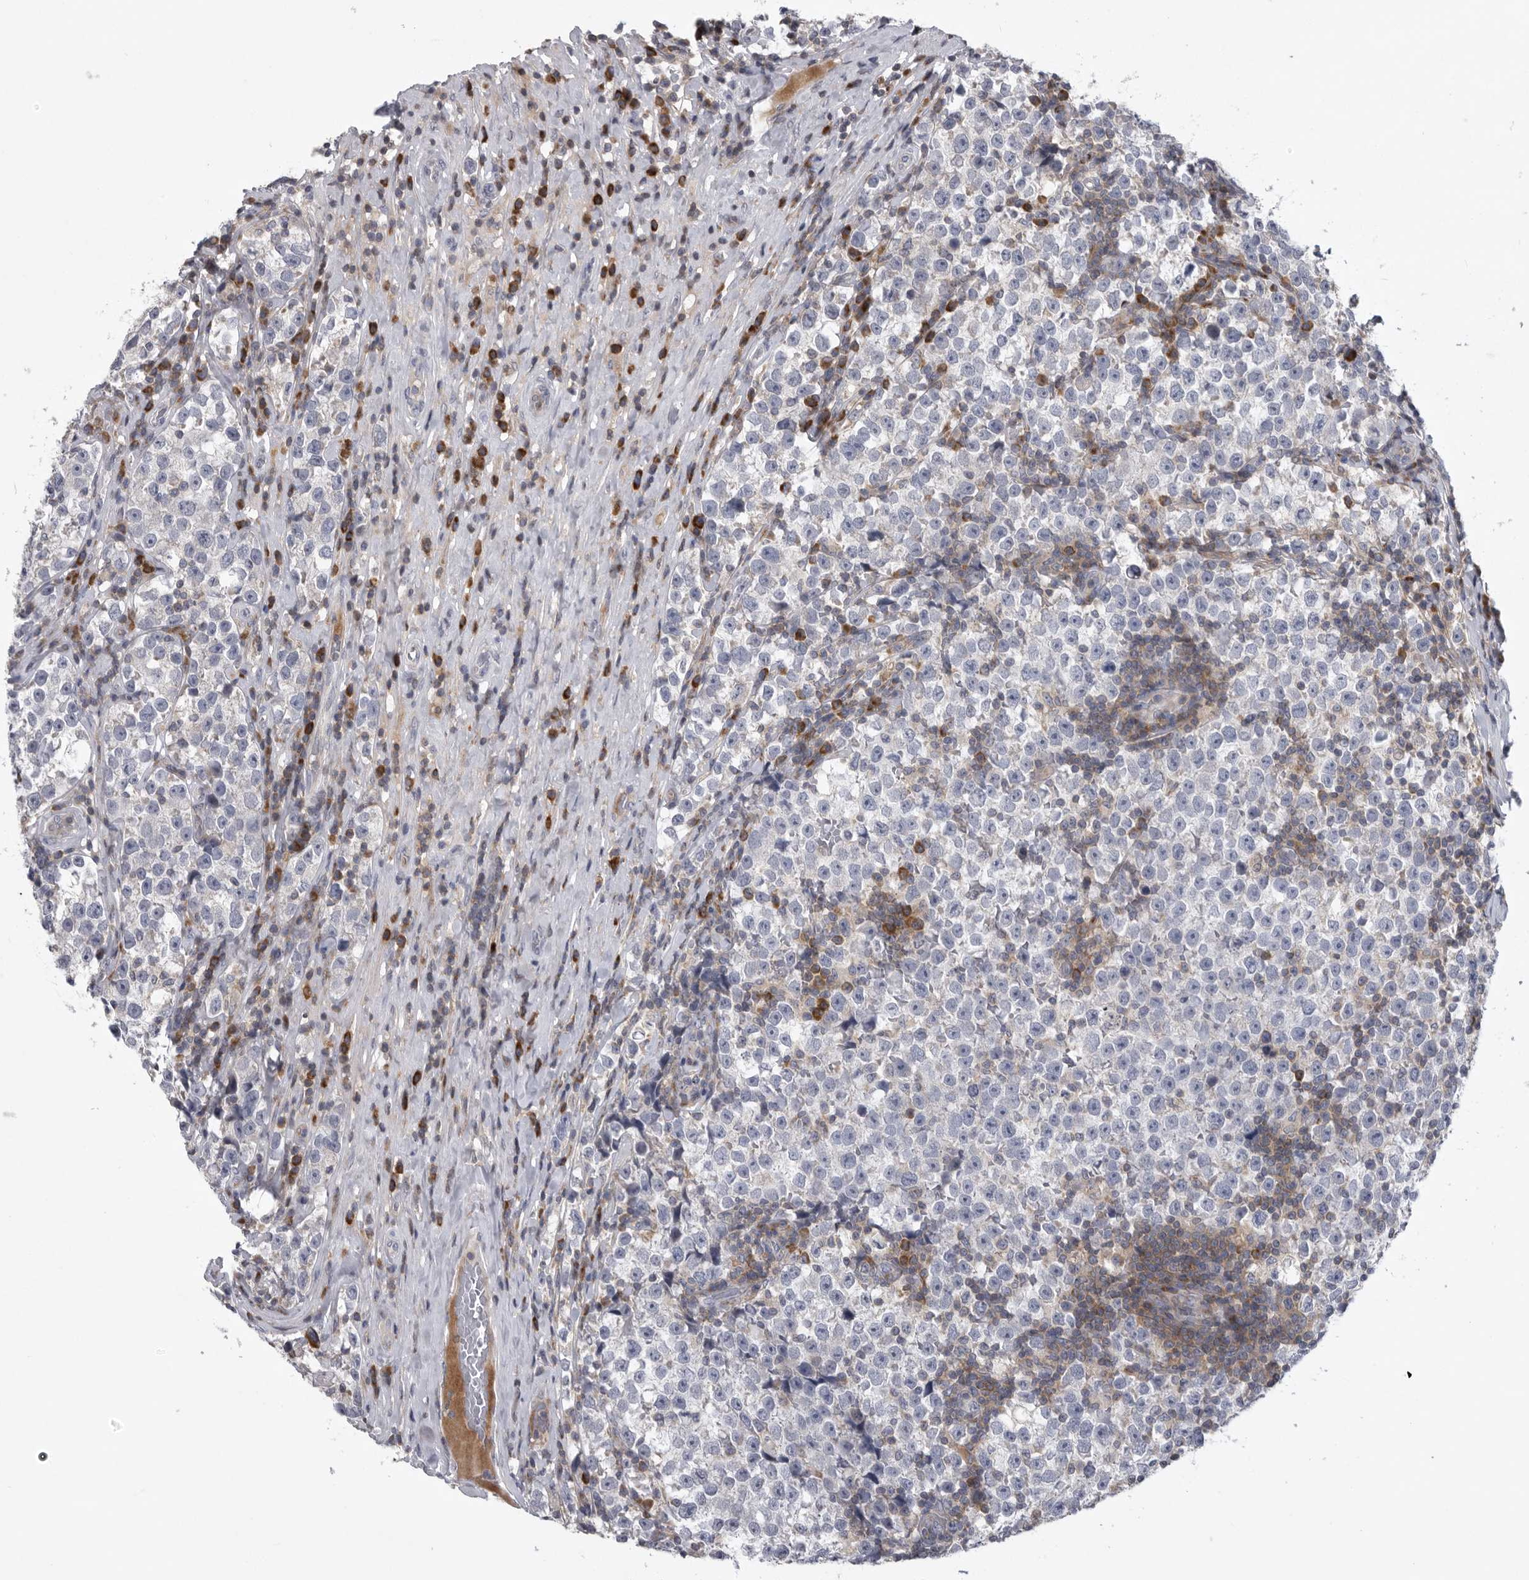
{"staining": {"intensity": "negative", "quantity": "none", "location": "none"}, "tissue": "testis cancer", "cell_type": "Tumor cells", "image_type": "cancer", "snomed": [{"axis": "morphology", "description": "Normal tissue, NOS"}, {"axis": "morphology", "description": "Seminoma, NOS"}, {"axis": "topography", "description": "Testis"}], "caption": "Micrograph shows no significant protein staining in tumor cells of seminoma (testis).", "gene": "USP24", "patient": {"sex": "male", "age": 43}}